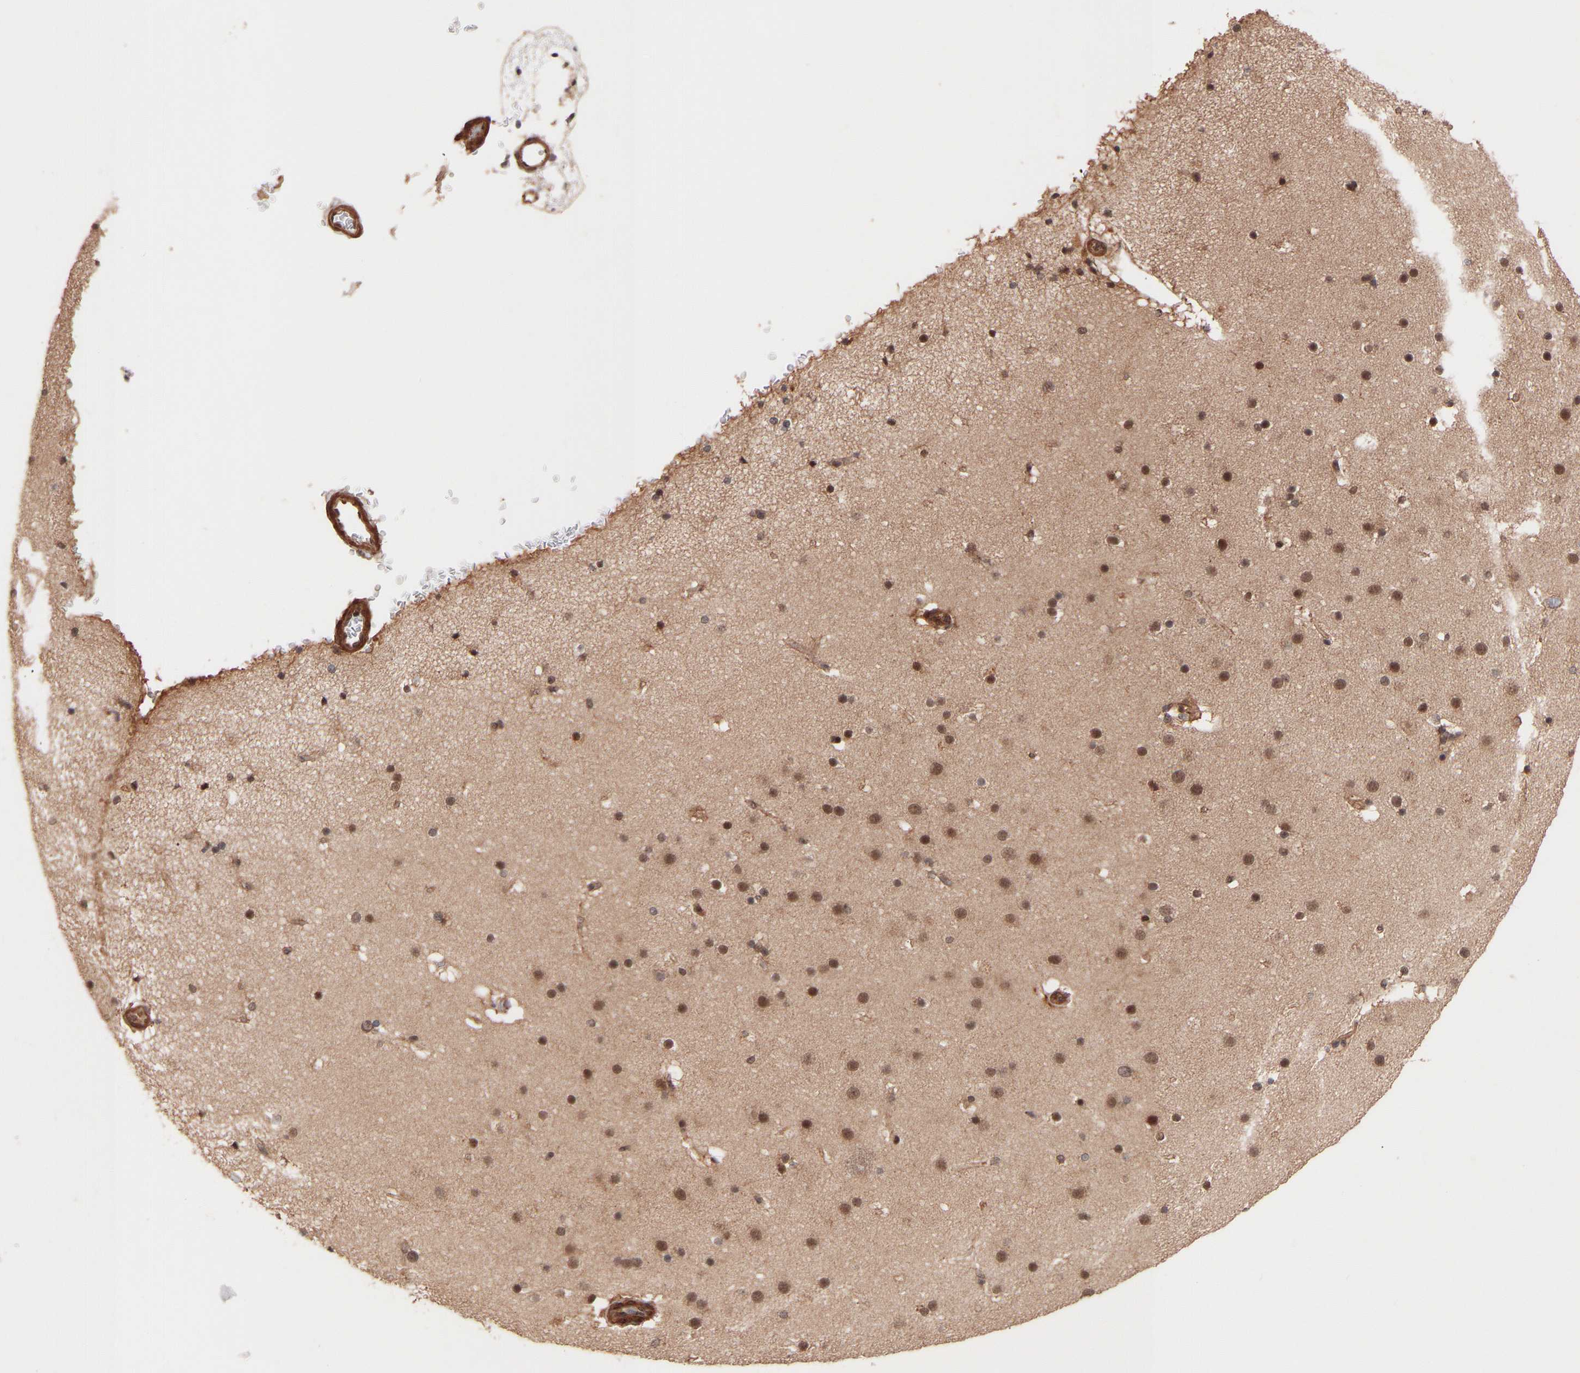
{"staining": {"intensity": "moderate", "quantity": ">75%", "location": "cytoplasmic/membranous"}, "tissue": "cerebral cortex", "cell_type": "Endothelial cells", "image_type": "normal", "snomed": [{"axis": "morphology", "description": "Normal tissue, NOS"}, {"axis": "topography", "description": "Cerebral cortex"}], "caption": "DAB immunohistochemical staining of unremarkable cerebral cortex displays moderate cytoplasmic/membranous protein positivity in approximately >75% of endothelial cells. (DAB IHC with brightfield microscopy, high magnification).", "gene": "PDLIM5", "patient": {"sex": "male", "age": 57}}